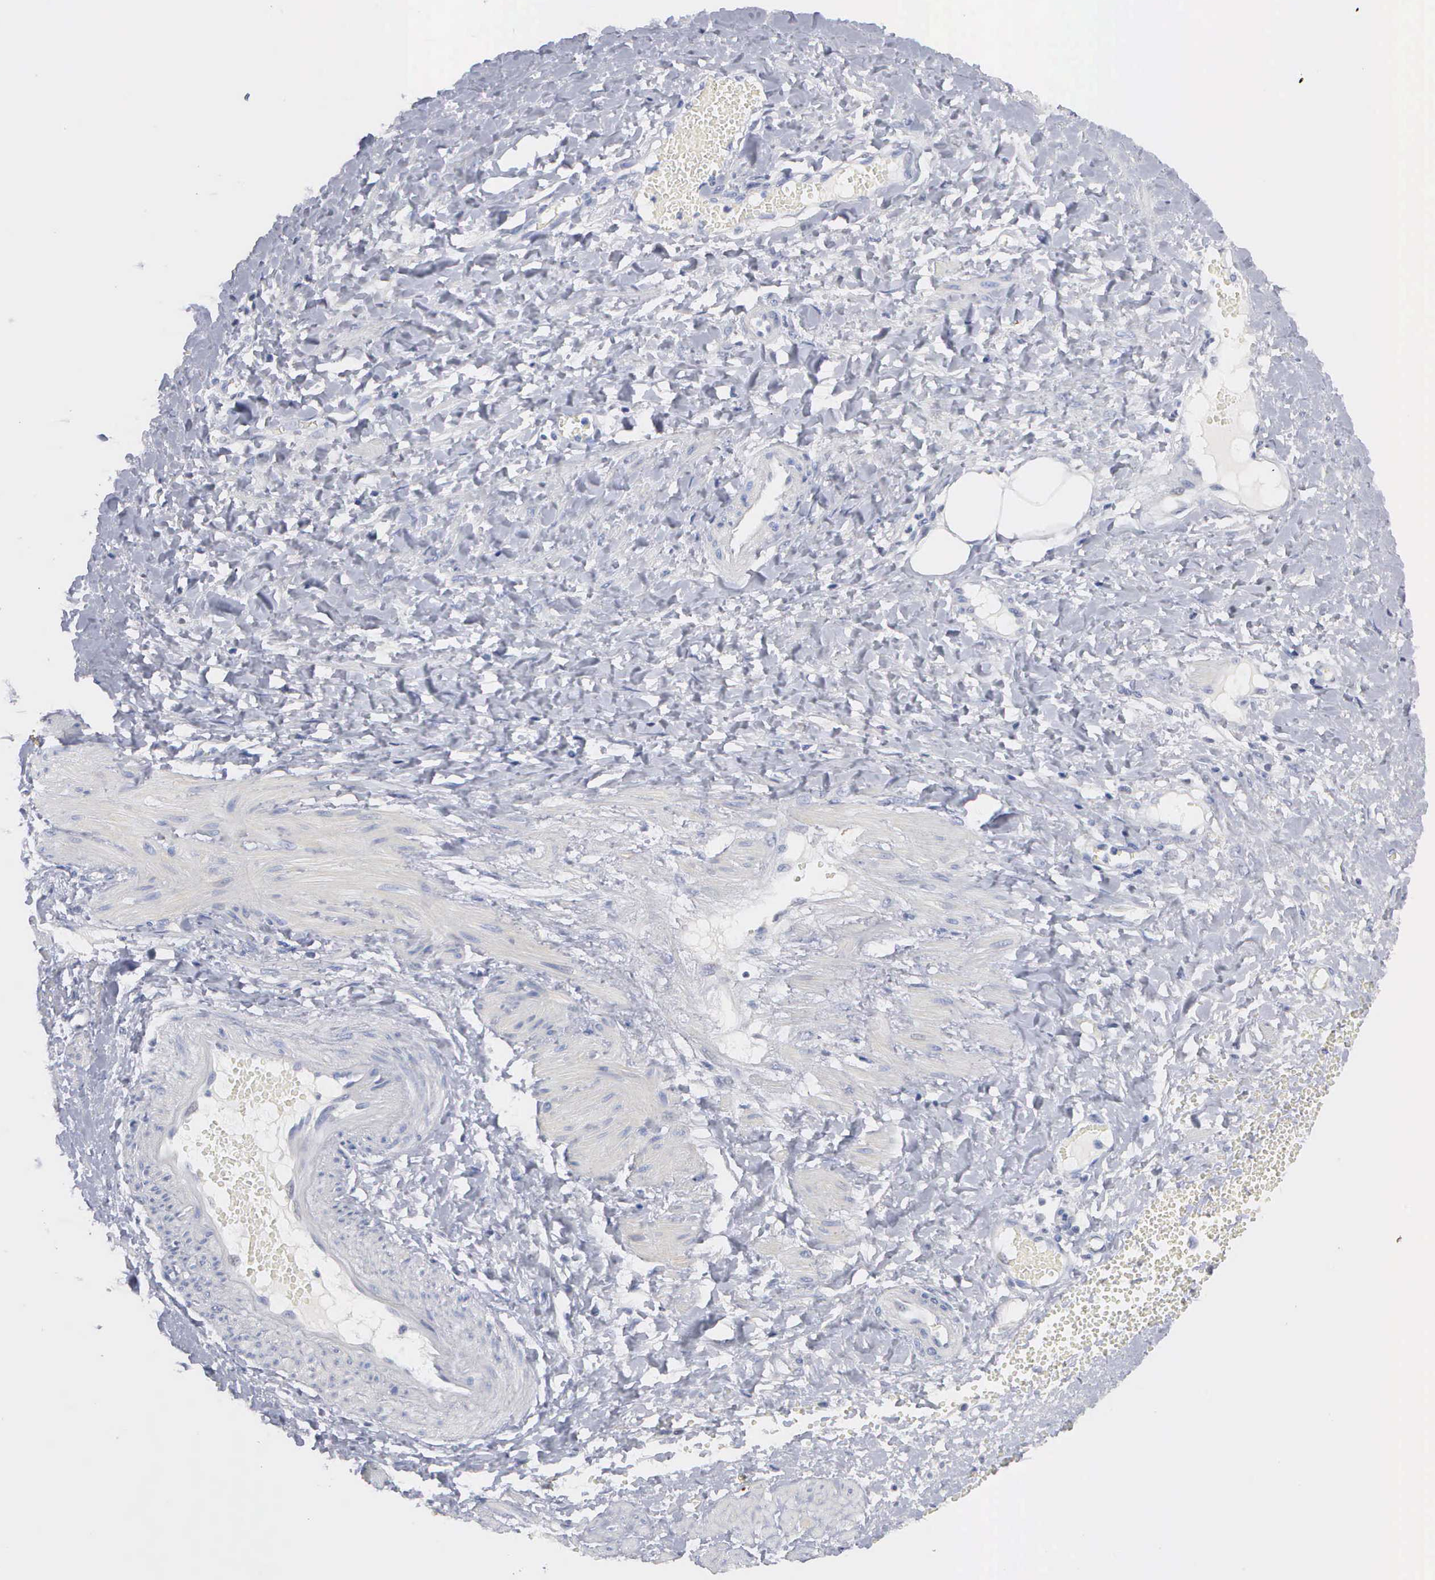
{"staining": {"intensity": "negative", "quantity": "none", "location": "none"}, "tissue": "smooth muscle", "cell_type": "Smooth muscle cells", "image_type": "normal", "snomed": [{"axis": "morphology", "description": "Normal tissue, NOS"}, {"axis": "topography", "description": "Uterus"}], "caption": "Micrograph shows no protein expression in smooth muscle cells of normal smooth muscle. The staining is performed using DAB (3,3'-diaminobenzidine) brown chromogen with nuclei counter-stained in using hematoxylin.", "gene": "ASPHD2", "patient": {"sex": "female", "age": 56}}